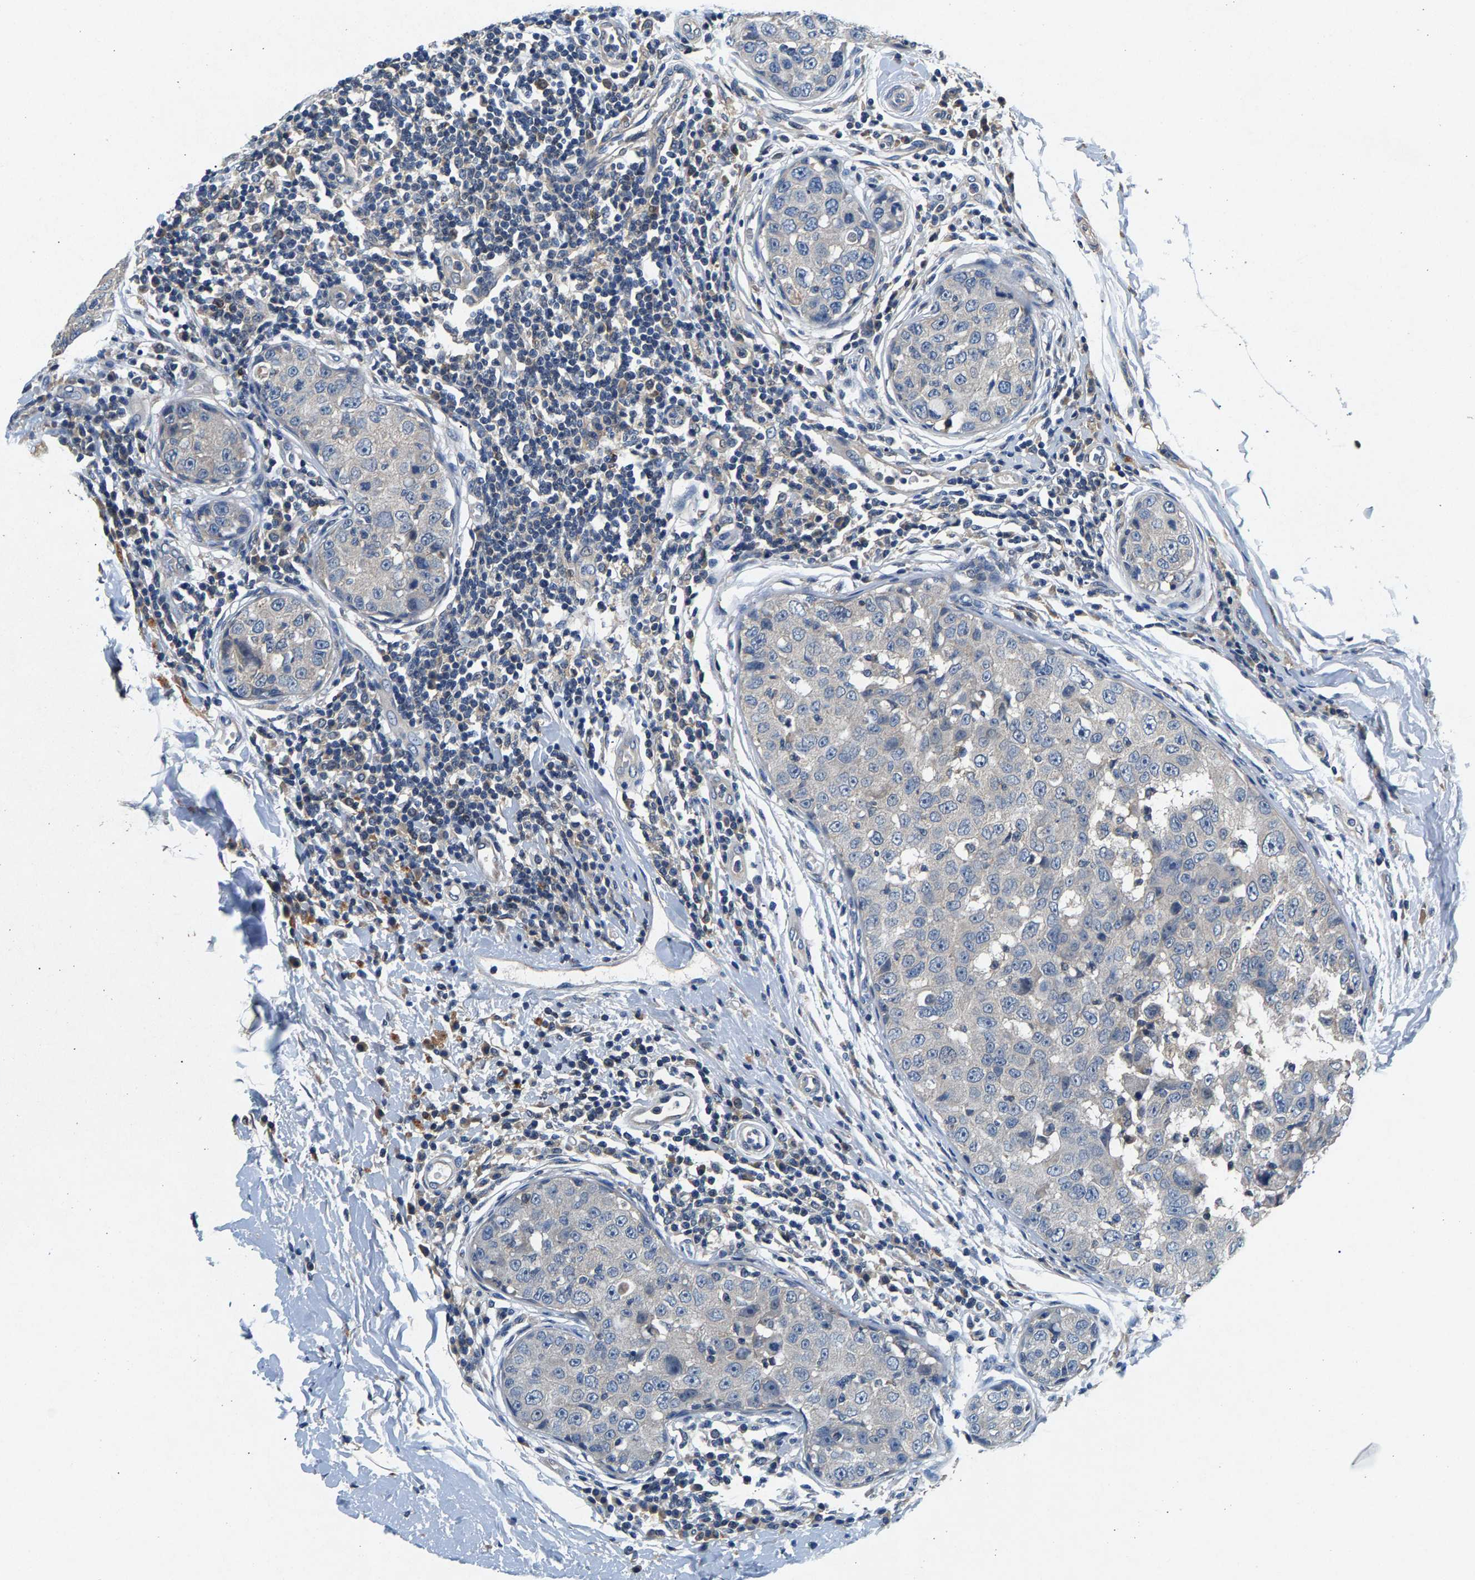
{"staining": {"intensity": "negative", "quantity": "none", "location": "none"}, "tissue": "breast cancer", "cell_type": "Tumor cells", "image_type": "cancer", "snomed": [{"axis": "morphology", "description": "Duct carcinoma"}, {"axis": "topography", "description": "Breast"}], "caption": "DAB (3,3'-diaminobenzidine) immunohistochemical staining of breast cancer (invasive ductal carcinoma) displays no significant staining in tumor cells.", "gene": "NT5C", "patient": {"sex": "female", "age": 27}}